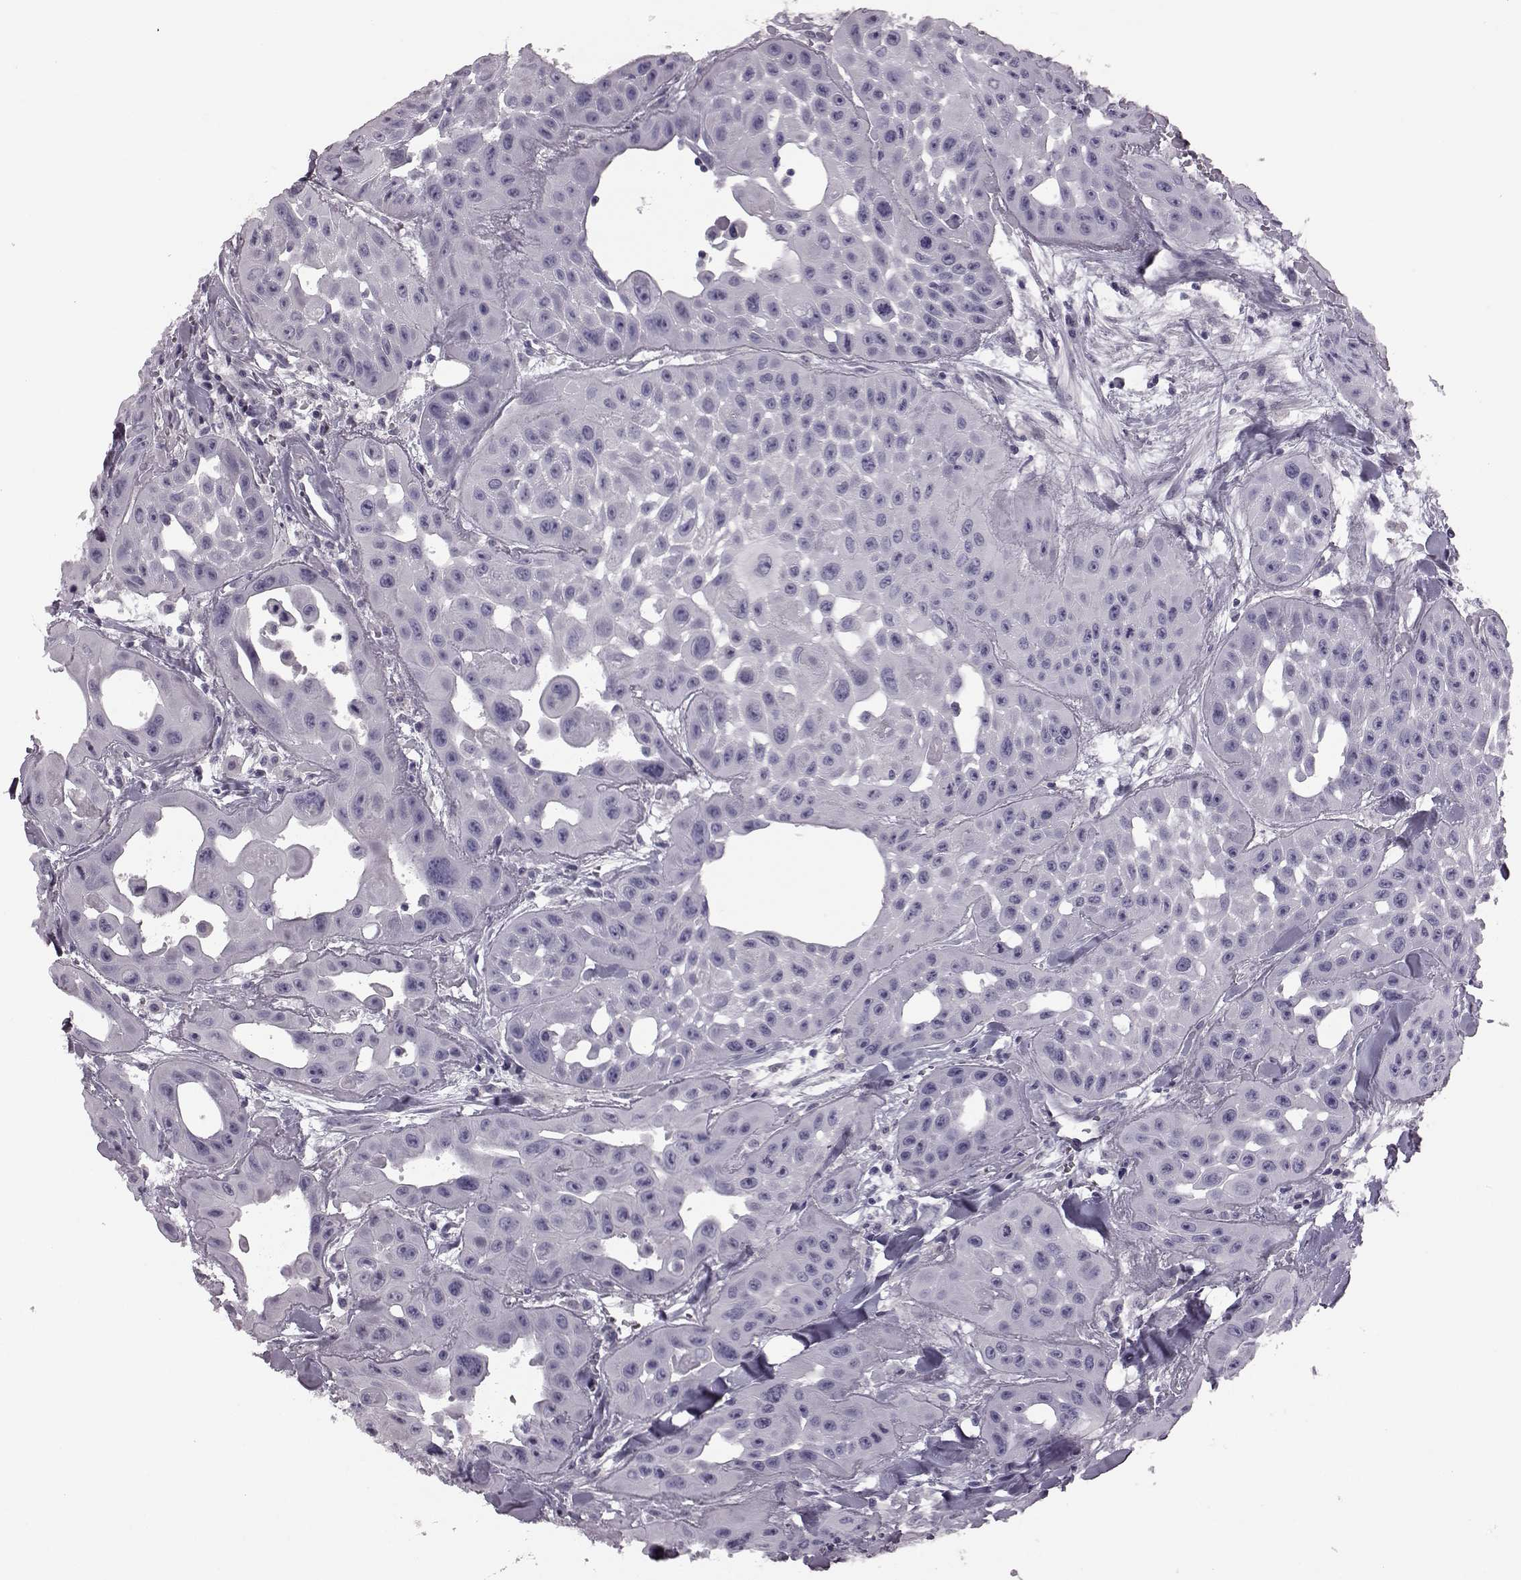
{"staining": {"intensity": "negative", "quantity": "none", "location": "none"}, "tissue": "head and neck cancer", "cell_type": "Tumor cells", "image_type": "cancer", "snomed": [{"axis": "morphology", "description": "Adenocarcinoma, NOS"}, {"axis": "topography", "description": "Head-Neck"}], "caption": "This is a photomicrograph of immunohistochemistry staining of head and neck cancer, which shows no positivity in tumor cells. (Stains: DAB immunohistochemistry (IHC) with hematoxylin counter stain, Microscopy: brightfield microscopy at high magnification).", "gene": "SNTG1", "patient": {"sex": "male", "age": 73}}